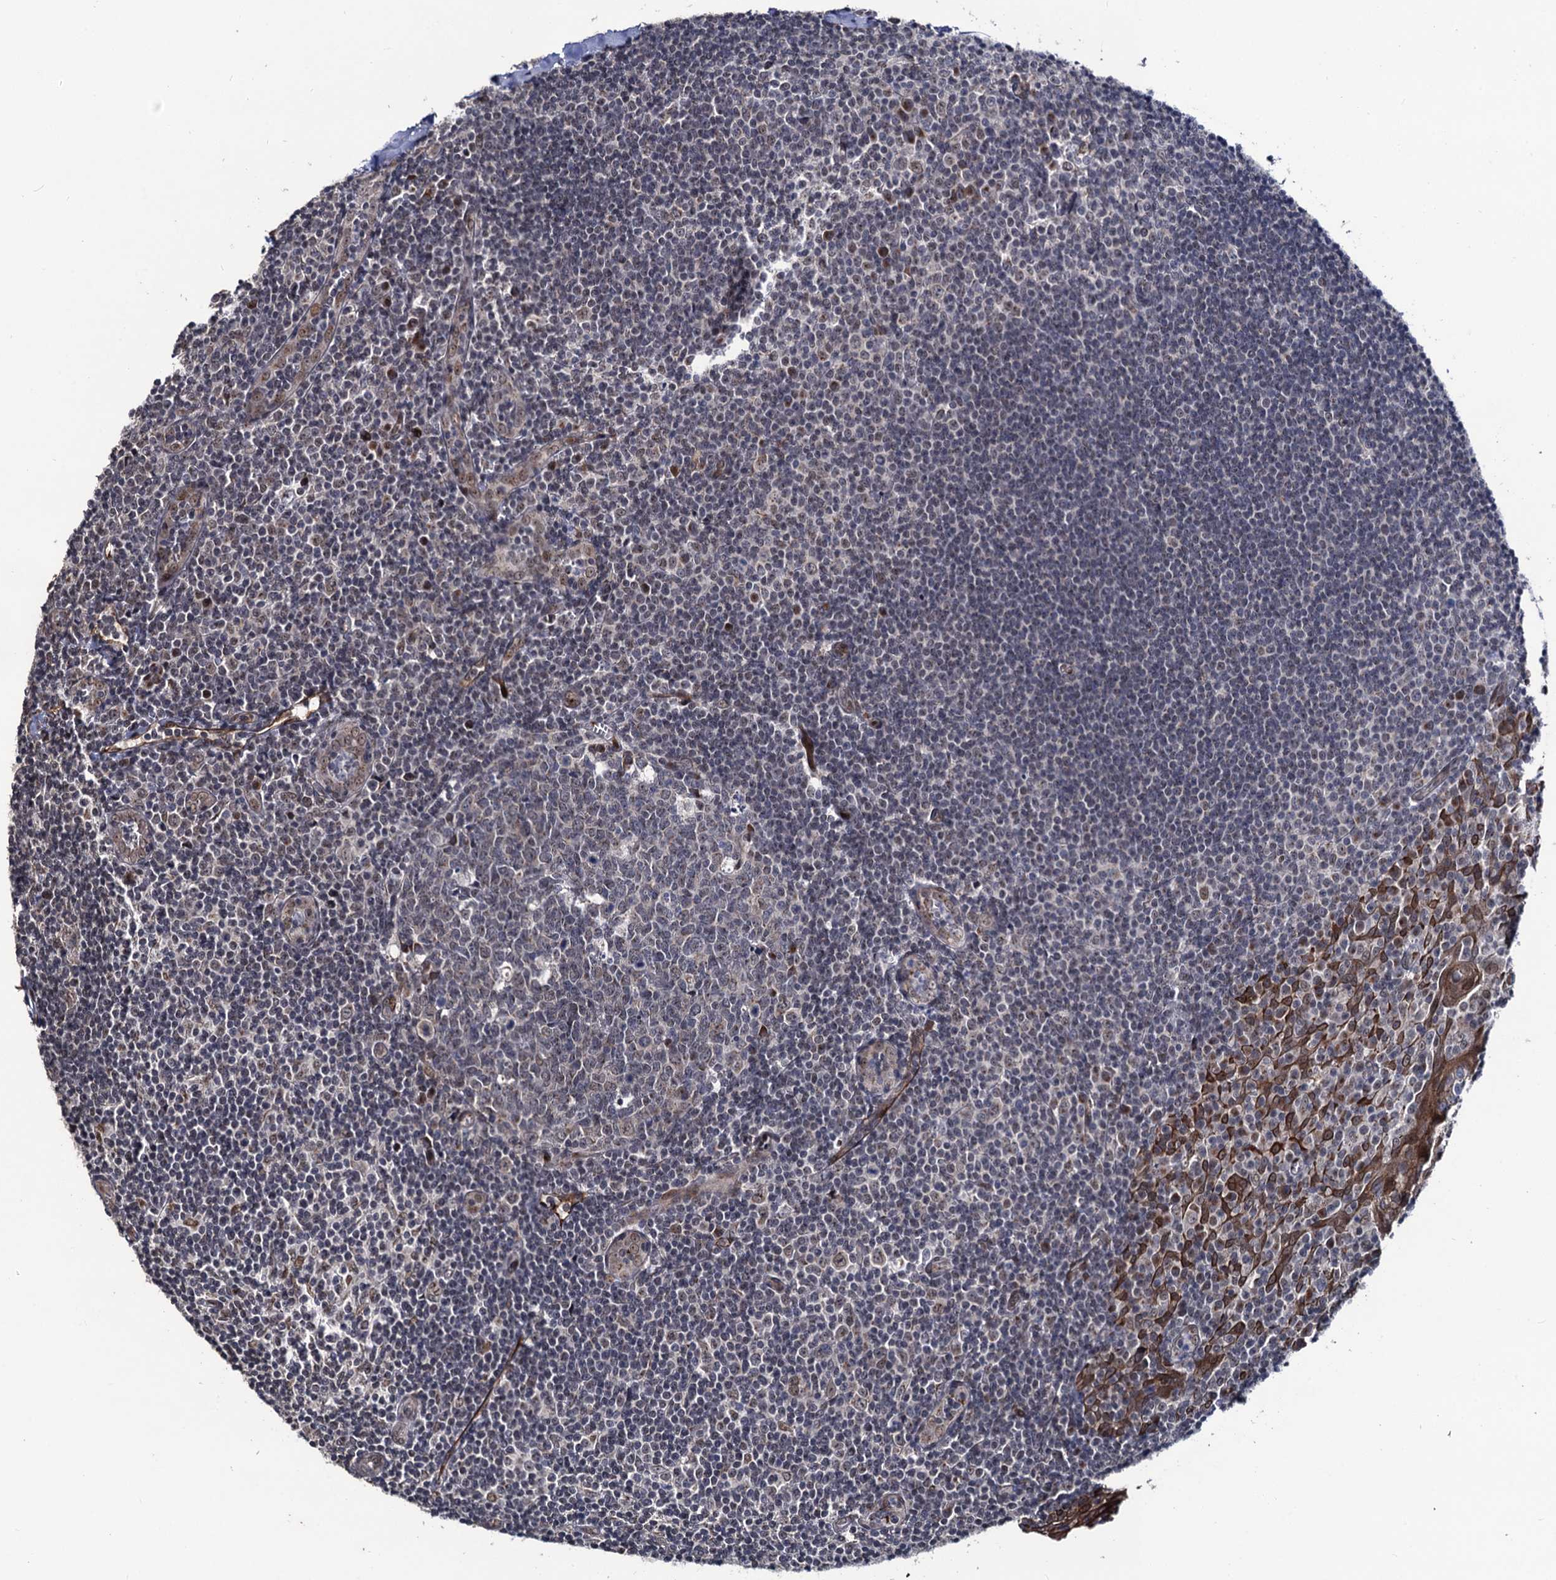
{"staining": {"intensity": "weak", "quantity": "<25%", "location": "nuclear"}, "tissue": "tonsil", "cell_type": "Germinal center cells", "image_type": "normal", "snomed": [{"axis": "morphology", "description": "Normal tissue, NOS"}, {"axis": "topography", "description": "Tonsil"}], "caption": "Immunohistochemistry (IHC) histopathology image of normal tonsil: tonsil stained with DAB displays no significant protein staining in germinal center cells. Brightfield microscopy of IHC stained with DAB (brown) and hematoxylin (blue), captured at high magnification.", "gene": "LRRC63", "patient": {"sex": "male", "age": 27}}